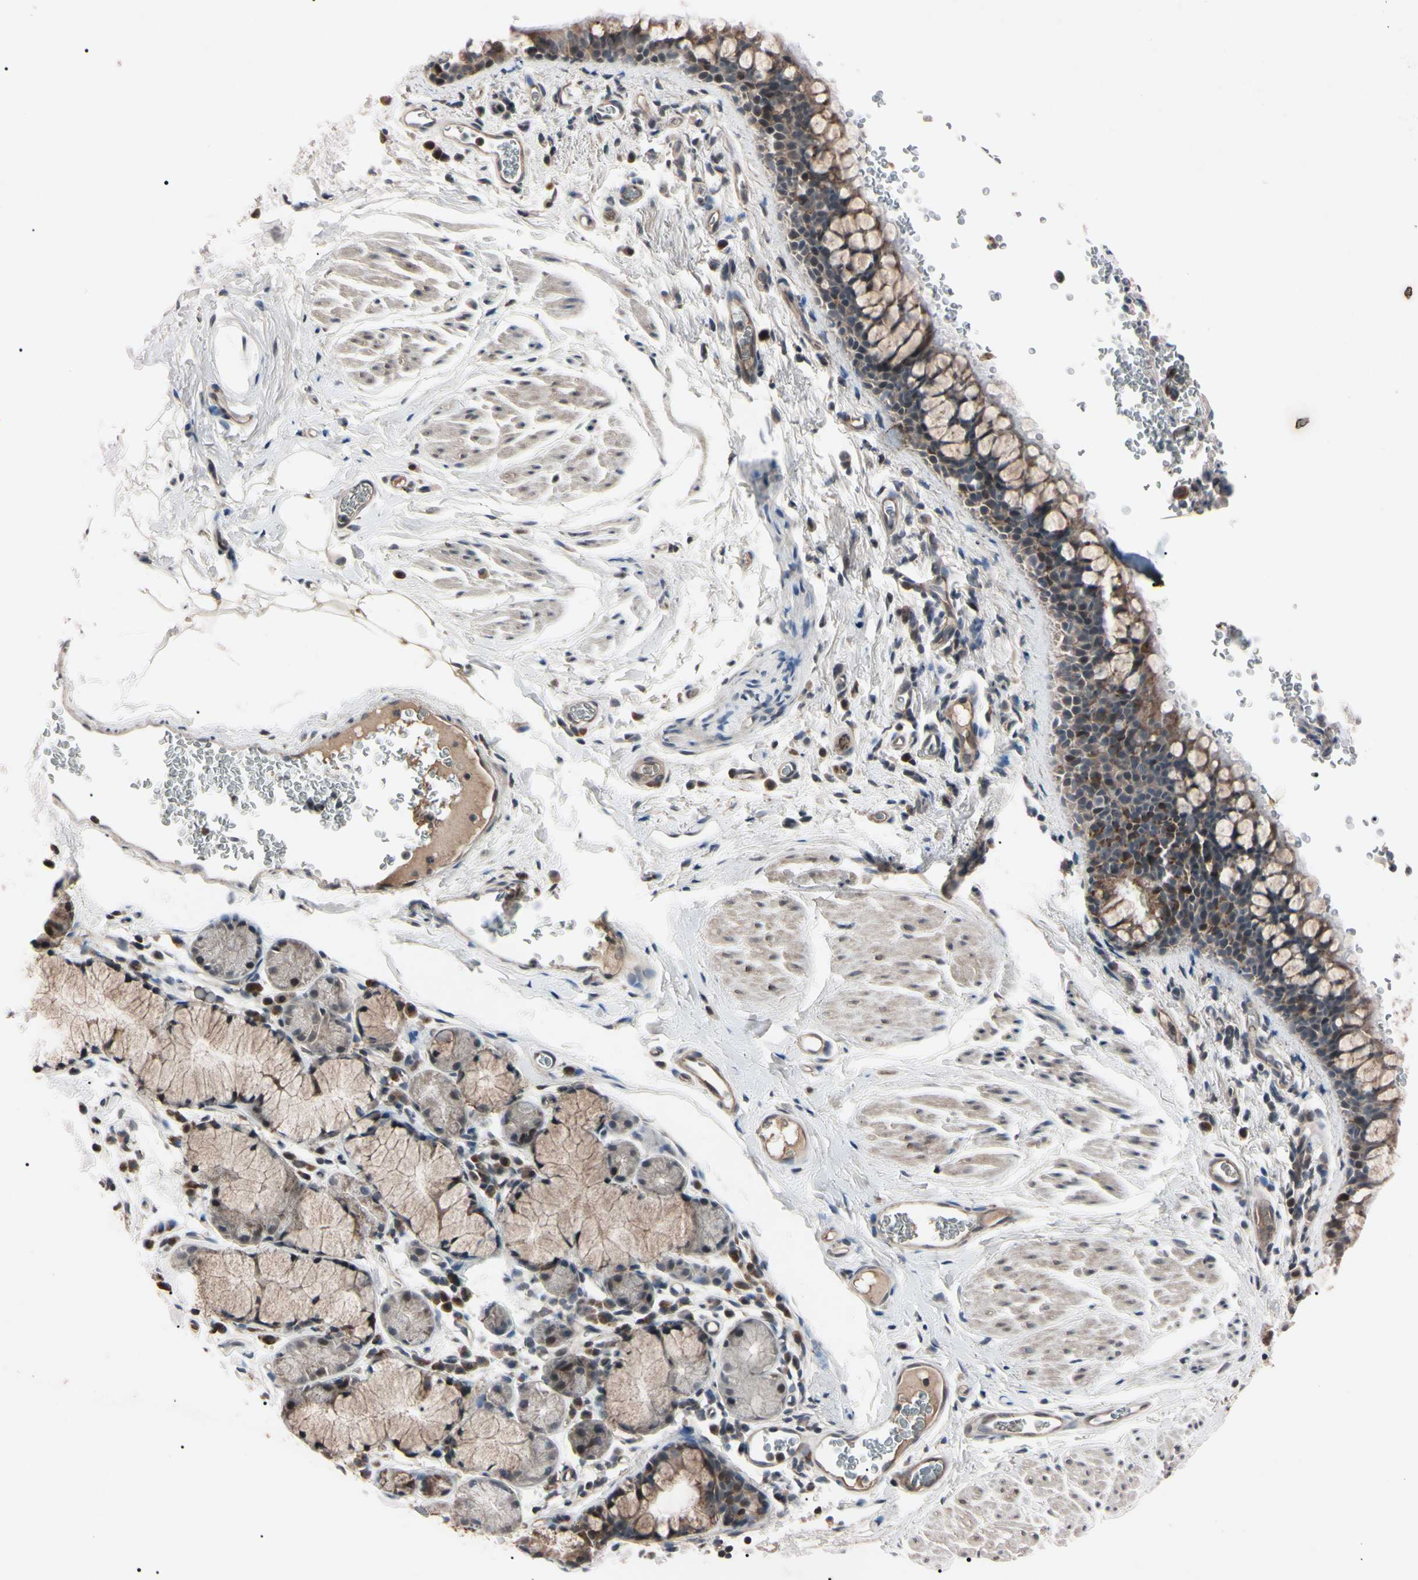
{"staining": {"intensity": "moderate", "quantity": ">75%", "location": "cytoplasmic/membranous"}, "tissue": "bronchus", "cell_type": "Respiratory epithelial cells", "image_type": "normal", "snomed": [{"axis": "morphology", "description": "Normal tissue, NOS"}, {"axis": "morphology", "description": "Malignant melanoma, Metastatic site"}, {"axis": "topography", "description": "Bronchus"}, {"axis": "topography", "description": "Lung"}], "caption": "Immunohistochemical staining of unremarkable bronchus demonstrates moderate cytoplasmic/membranous protein expression in about >75% of respiratory epithelial cells.", "gene": "TNFRSF1A", "patient": {"sex": "male", "age": 64}}